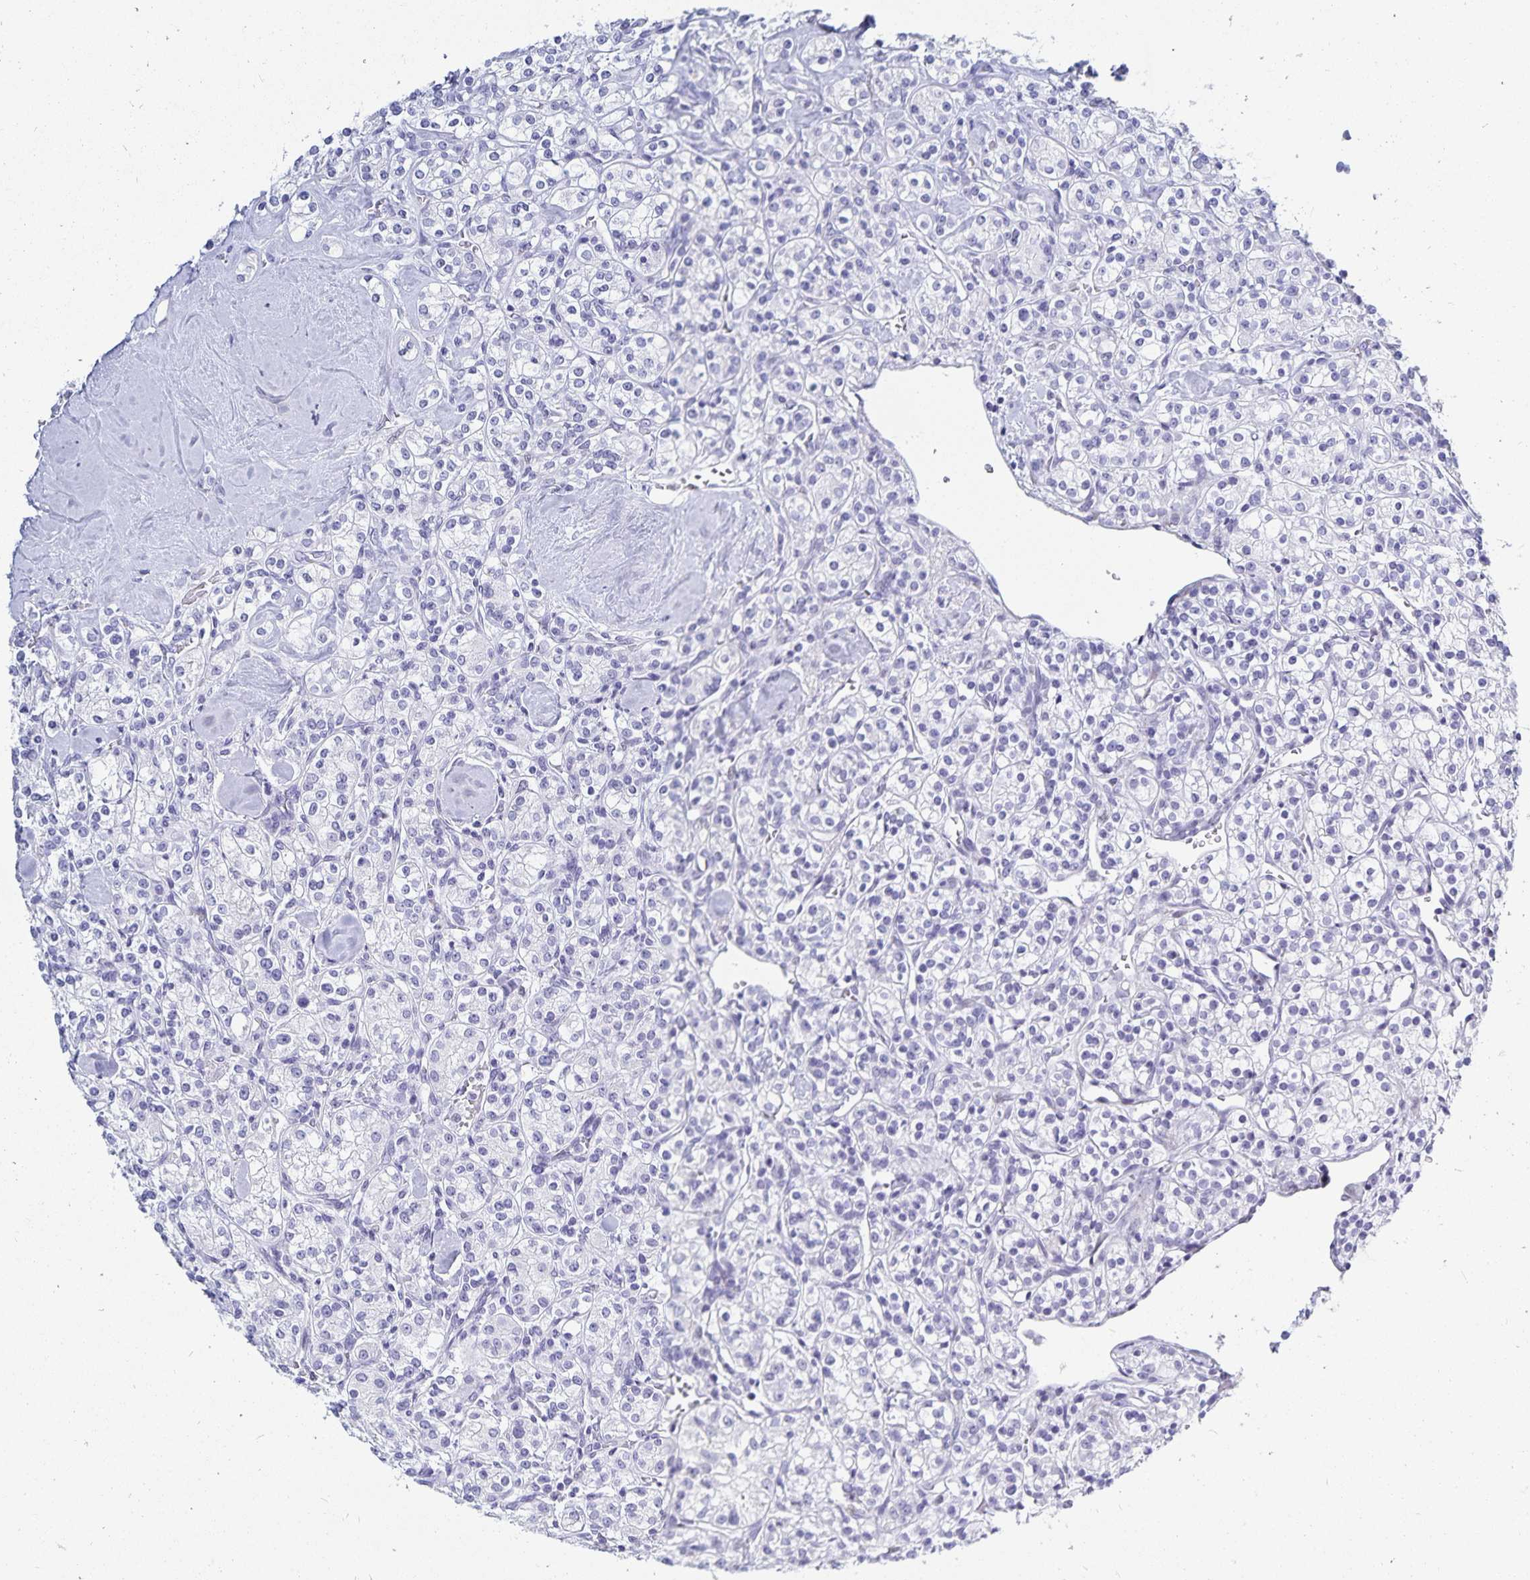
{"staining": {"intensity": "negative", "quantity": "none", "location": "none"}, "tissue": "renal cancer", "cell_type": "Tumor cells", "image_type": "cancer", "snomed": [{"axis": "morphology", "description": "Adenocarcinoma, NOS"}, {"axis": "topography", "description": "Kidney"}], "caption": "Tumor cells are negative for brown protein staining in renal cancer. Nuclei are stained in blue.", "gene": "HMGB3", "patient": {"sex": "male", "age": 77}}